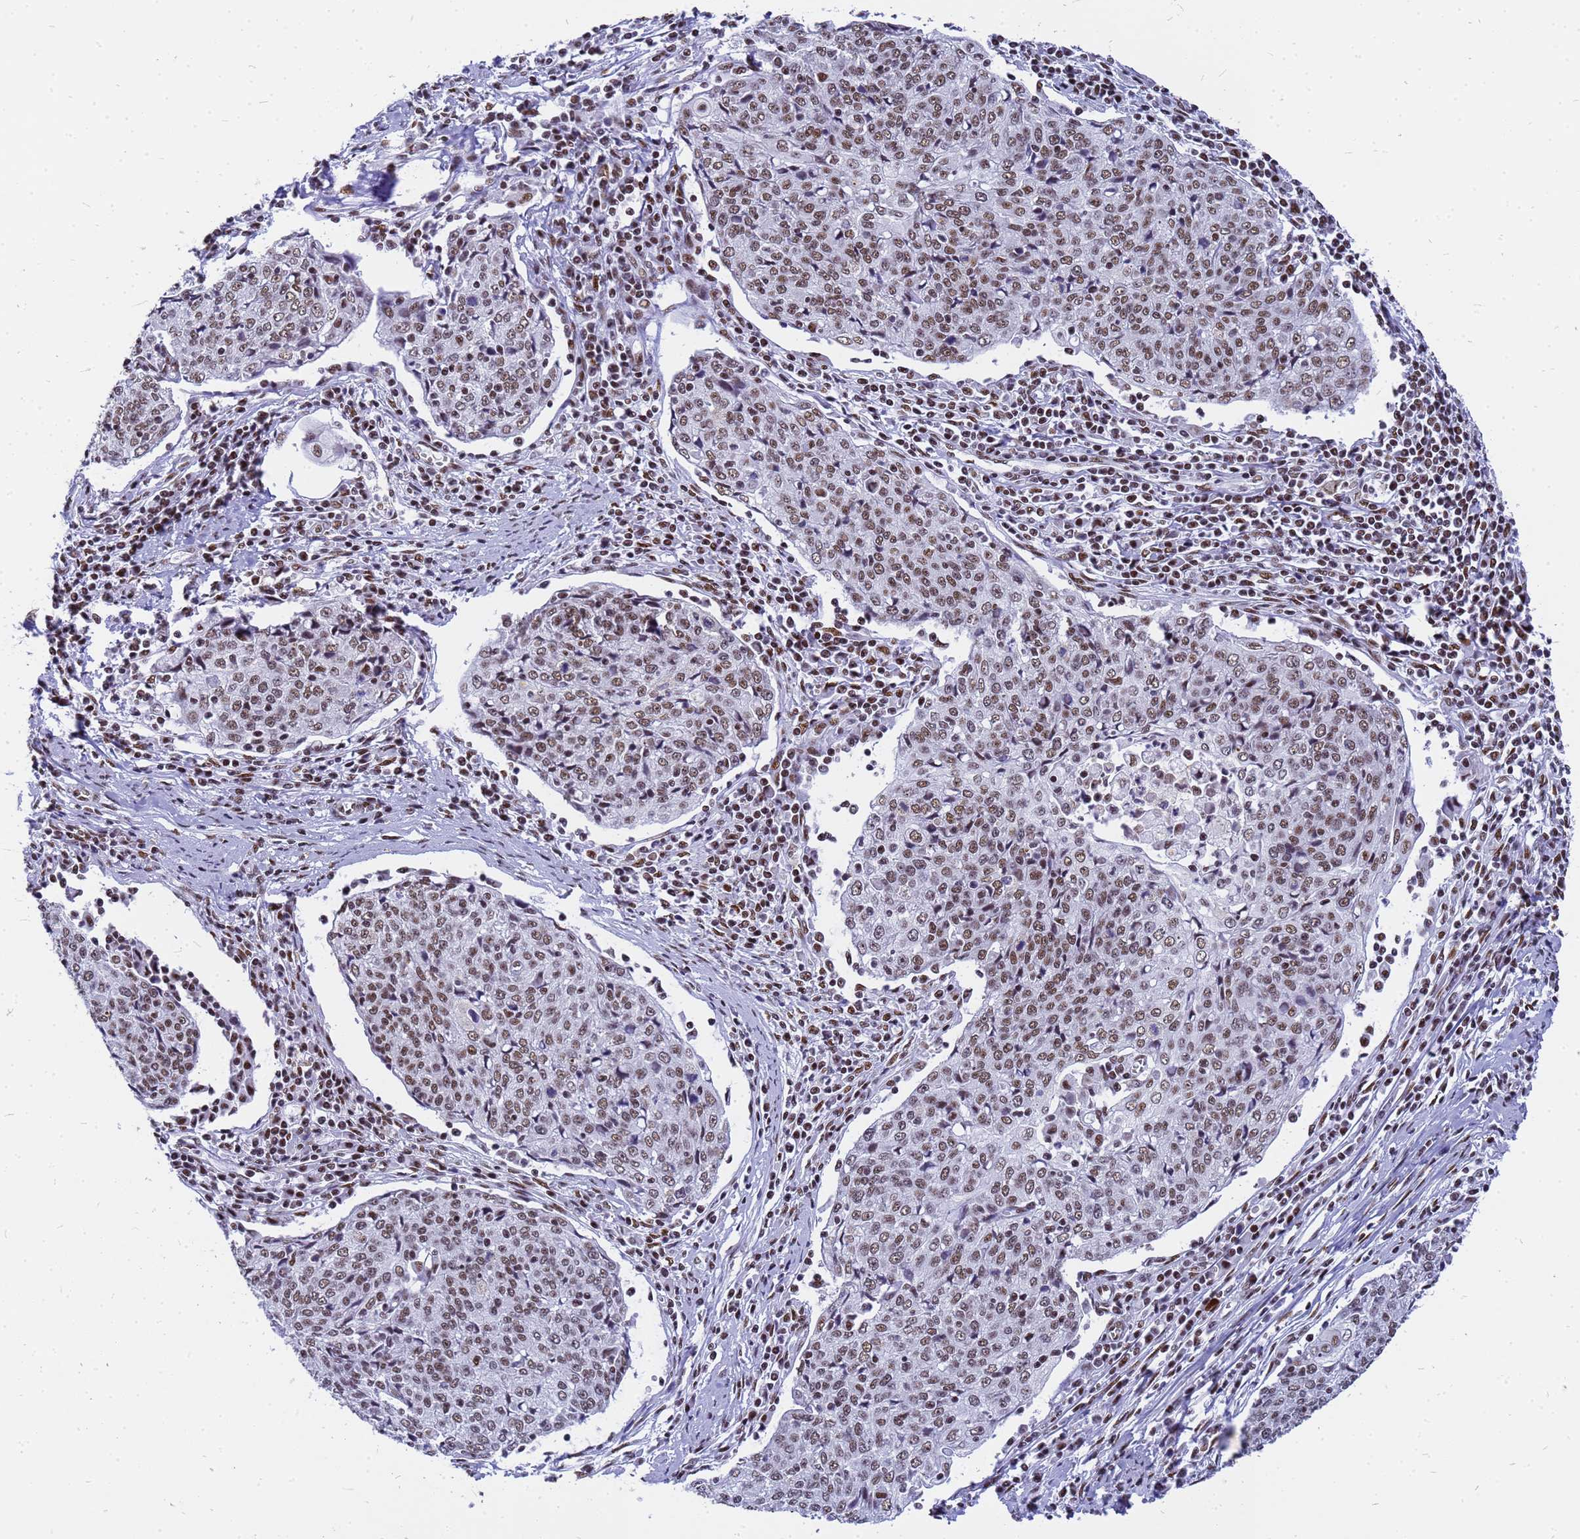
{"staining": {"intensity": "moderate", "quantity": ">75%", "location": "nuclear"}, "tissue": "cervical cancer", "cell_type": "Tumor cells", "image_type": "cancer", "snomed": [{"axis": "morphology", "description": "Squamous cell carcinoma, NOS"}, {"axis": "topography", "description": "Cervix"}], "caption": "Immunohistochemical staining of cervical cancer (squamous cell carcinoma) demonstrates moderate nuclear protein positivity in about >75% of tumor cells.", "gene": "SART3", "patient": {"sex": "female", "age": 48}}